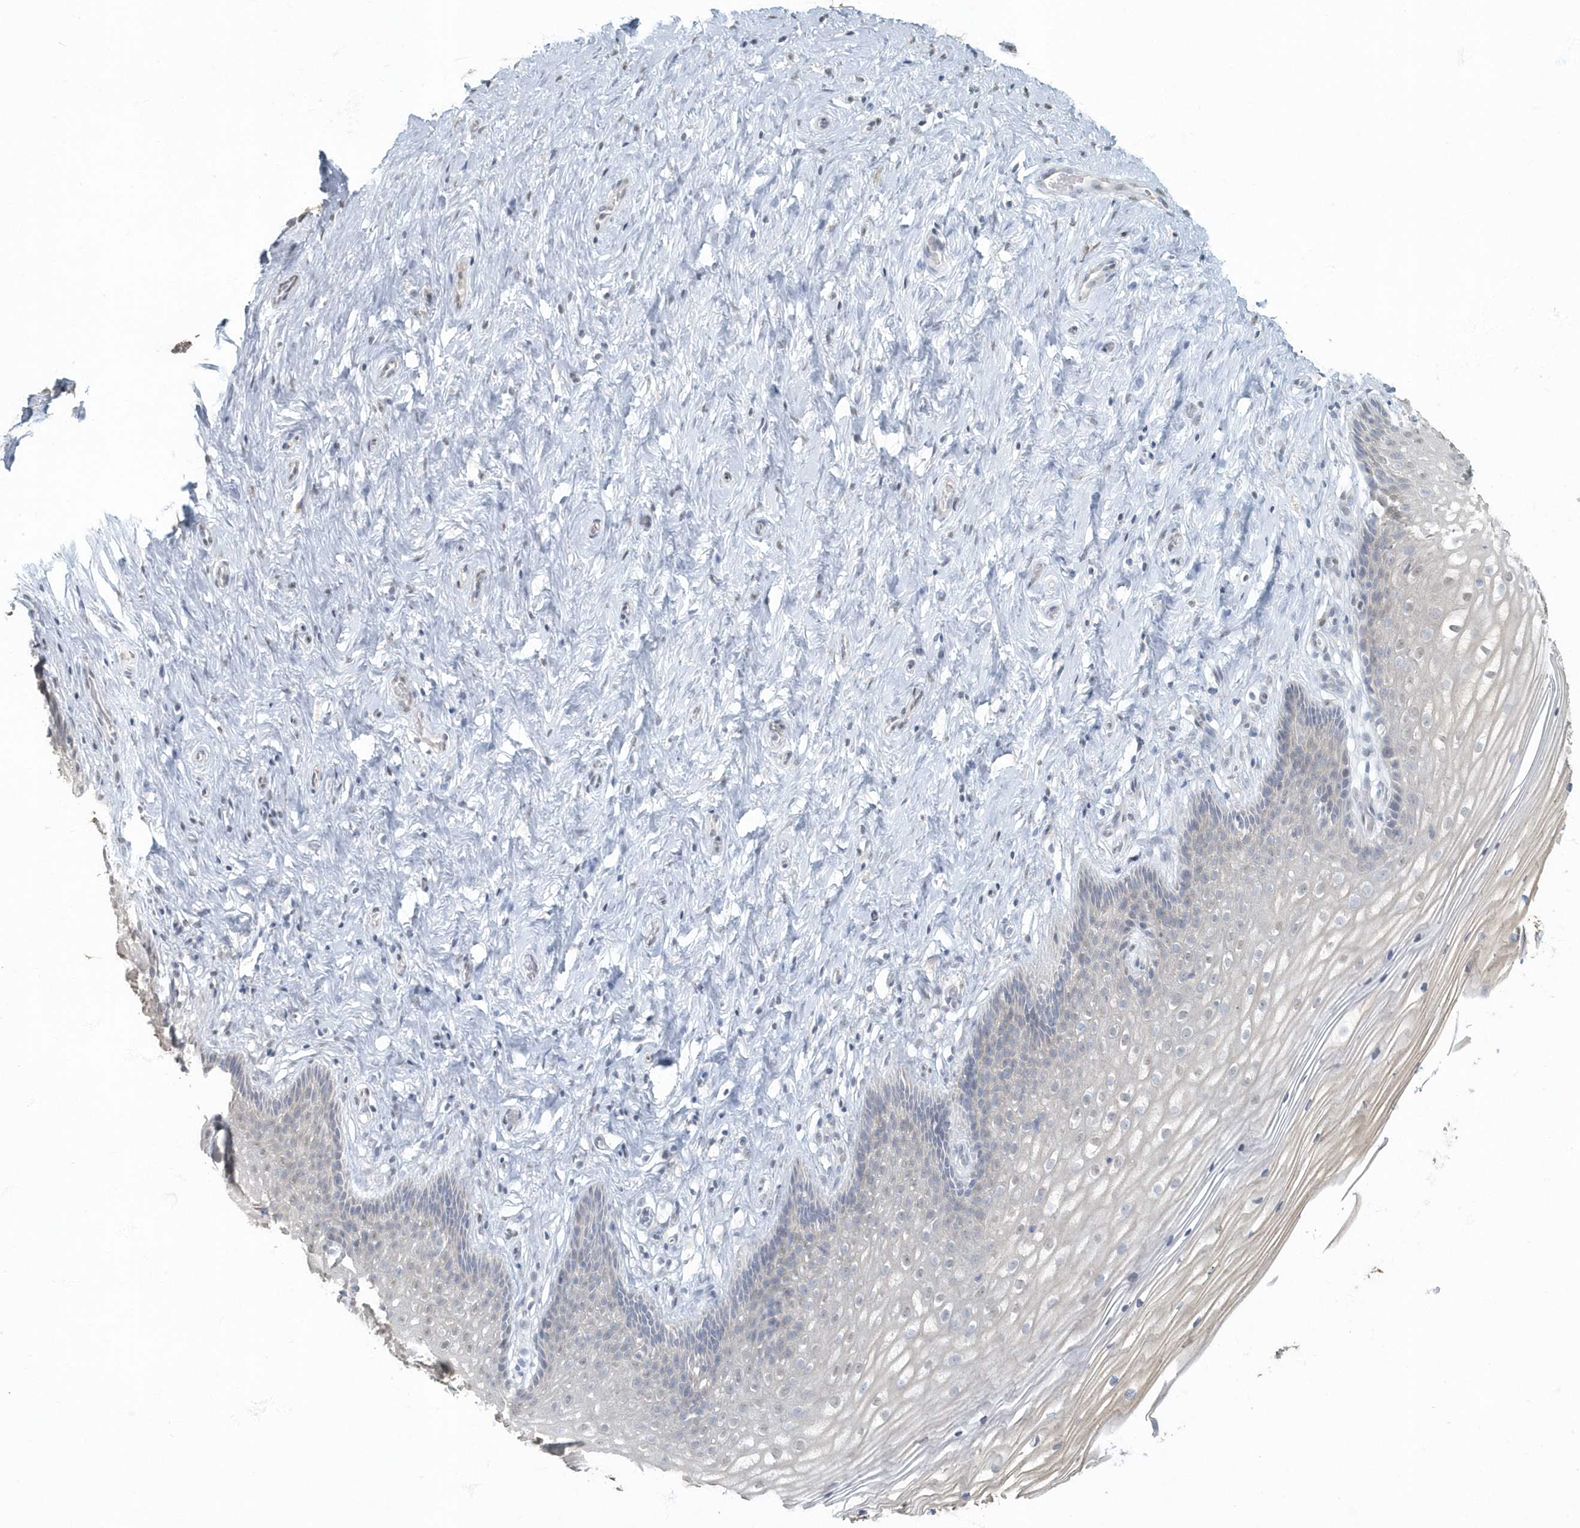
{"staining": {"intensity": "weak", "quantity": "<25%", "location": "cytoplasmic/membranous"}, "tissue": "cervix", "cell_type": "Glandular cells", "image_type": "normal", "snomed": [{"axis": "morphology", "description": "Normal tissue, NOS"}, {"axis": "topography", "description": "Cervix"}], "caption": "DAB immunohistochemical staining of normal cervix reveals no significant expression in glandular cells. Nuclei are stained in blue.", "gene": "MYOT", "patient": {"sex": "female", "age": 33}}